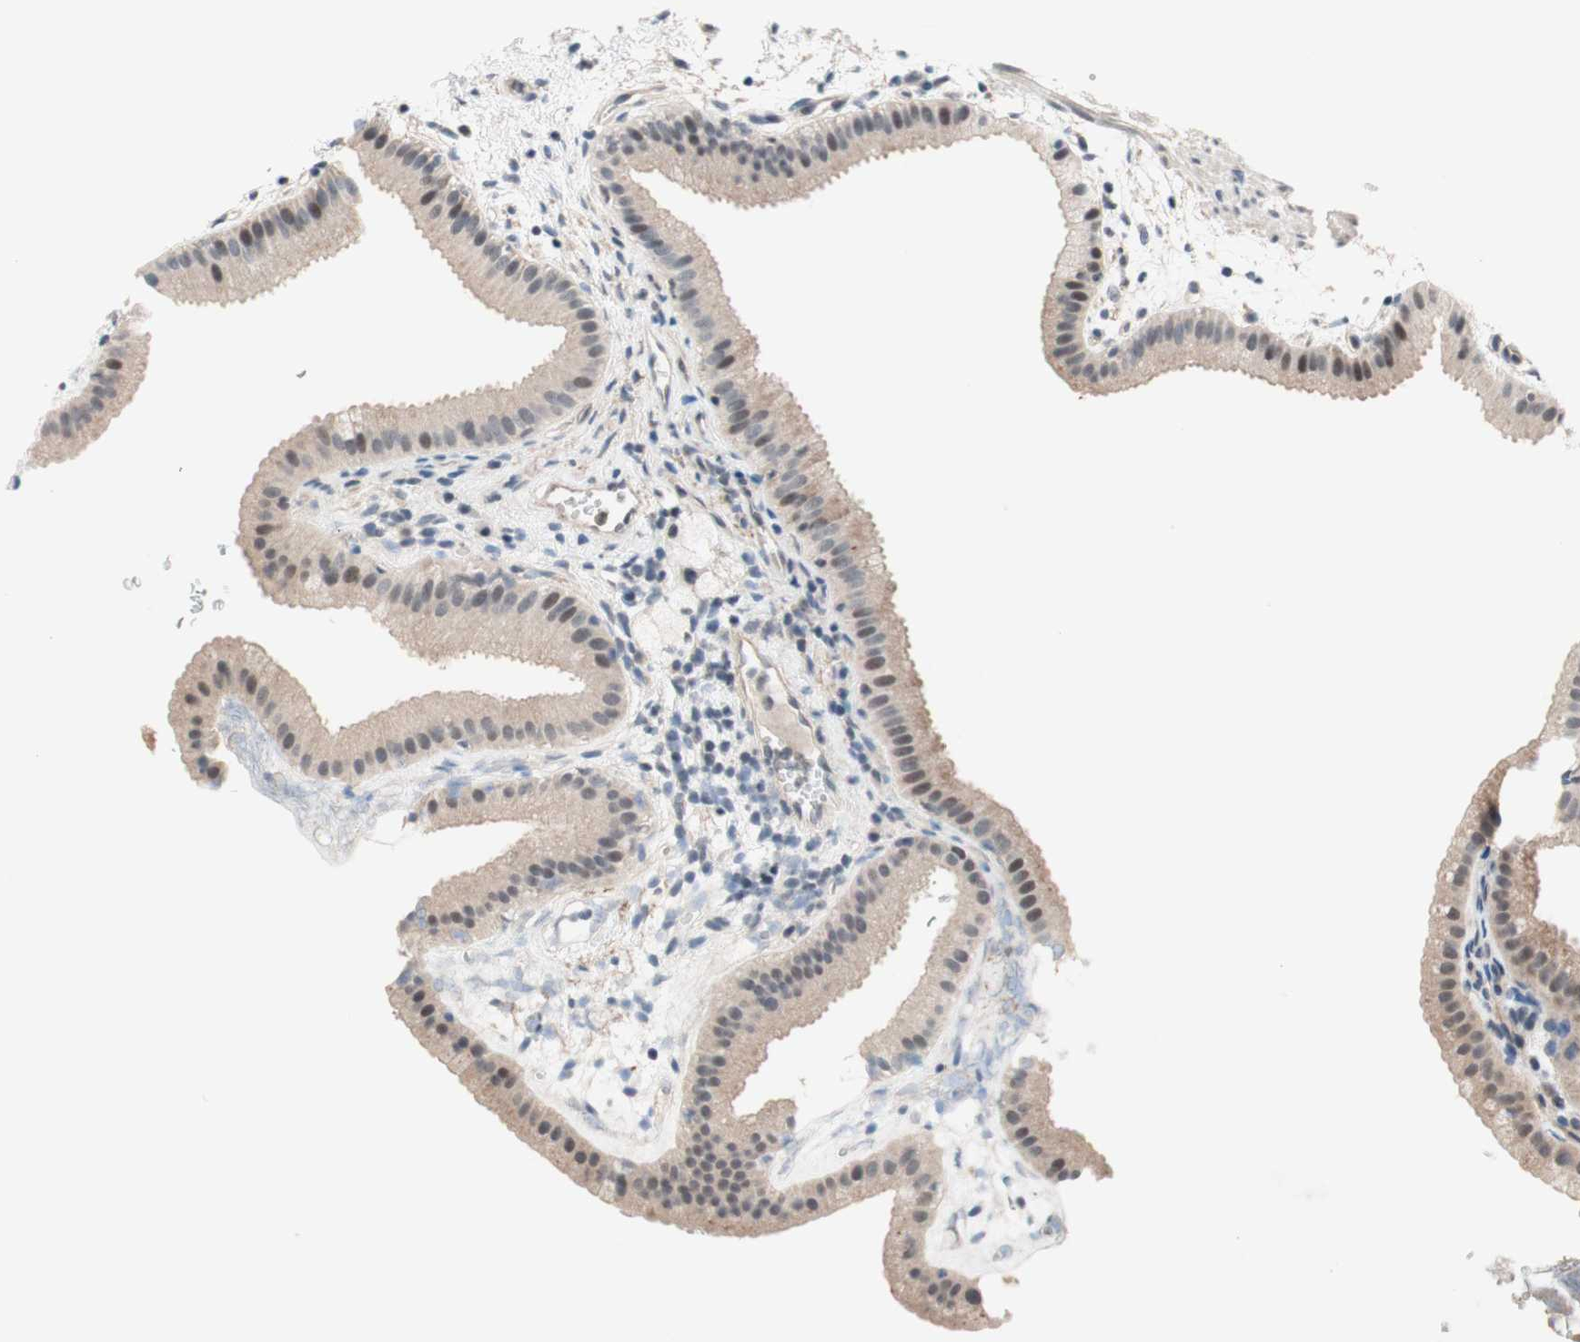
{"staining": {"intensity": "moderate", "quantity": "25%-75%", "location": "cytoplasmic/membranous,nuclear"}, "tissue": "gallbladder", "cell_type": "Glandular cells", "image_type": "normal", "snomed": [{"axis": "morphology", "description": "Normal tissue, NOS"}, {"axis": "topography", "description": "Gallbladder"}], "caption": "Glandular cells demonstrate medium levels of moderate cytoplasmic/membranous,nuclear expression in approximately 25%-75% of cells in unremarkable gallbladder. (DAB = brown stain, brightfield microscopy at high magnification).", "gene": "CD55", "patient": {"sex": "female", "age": 64}}